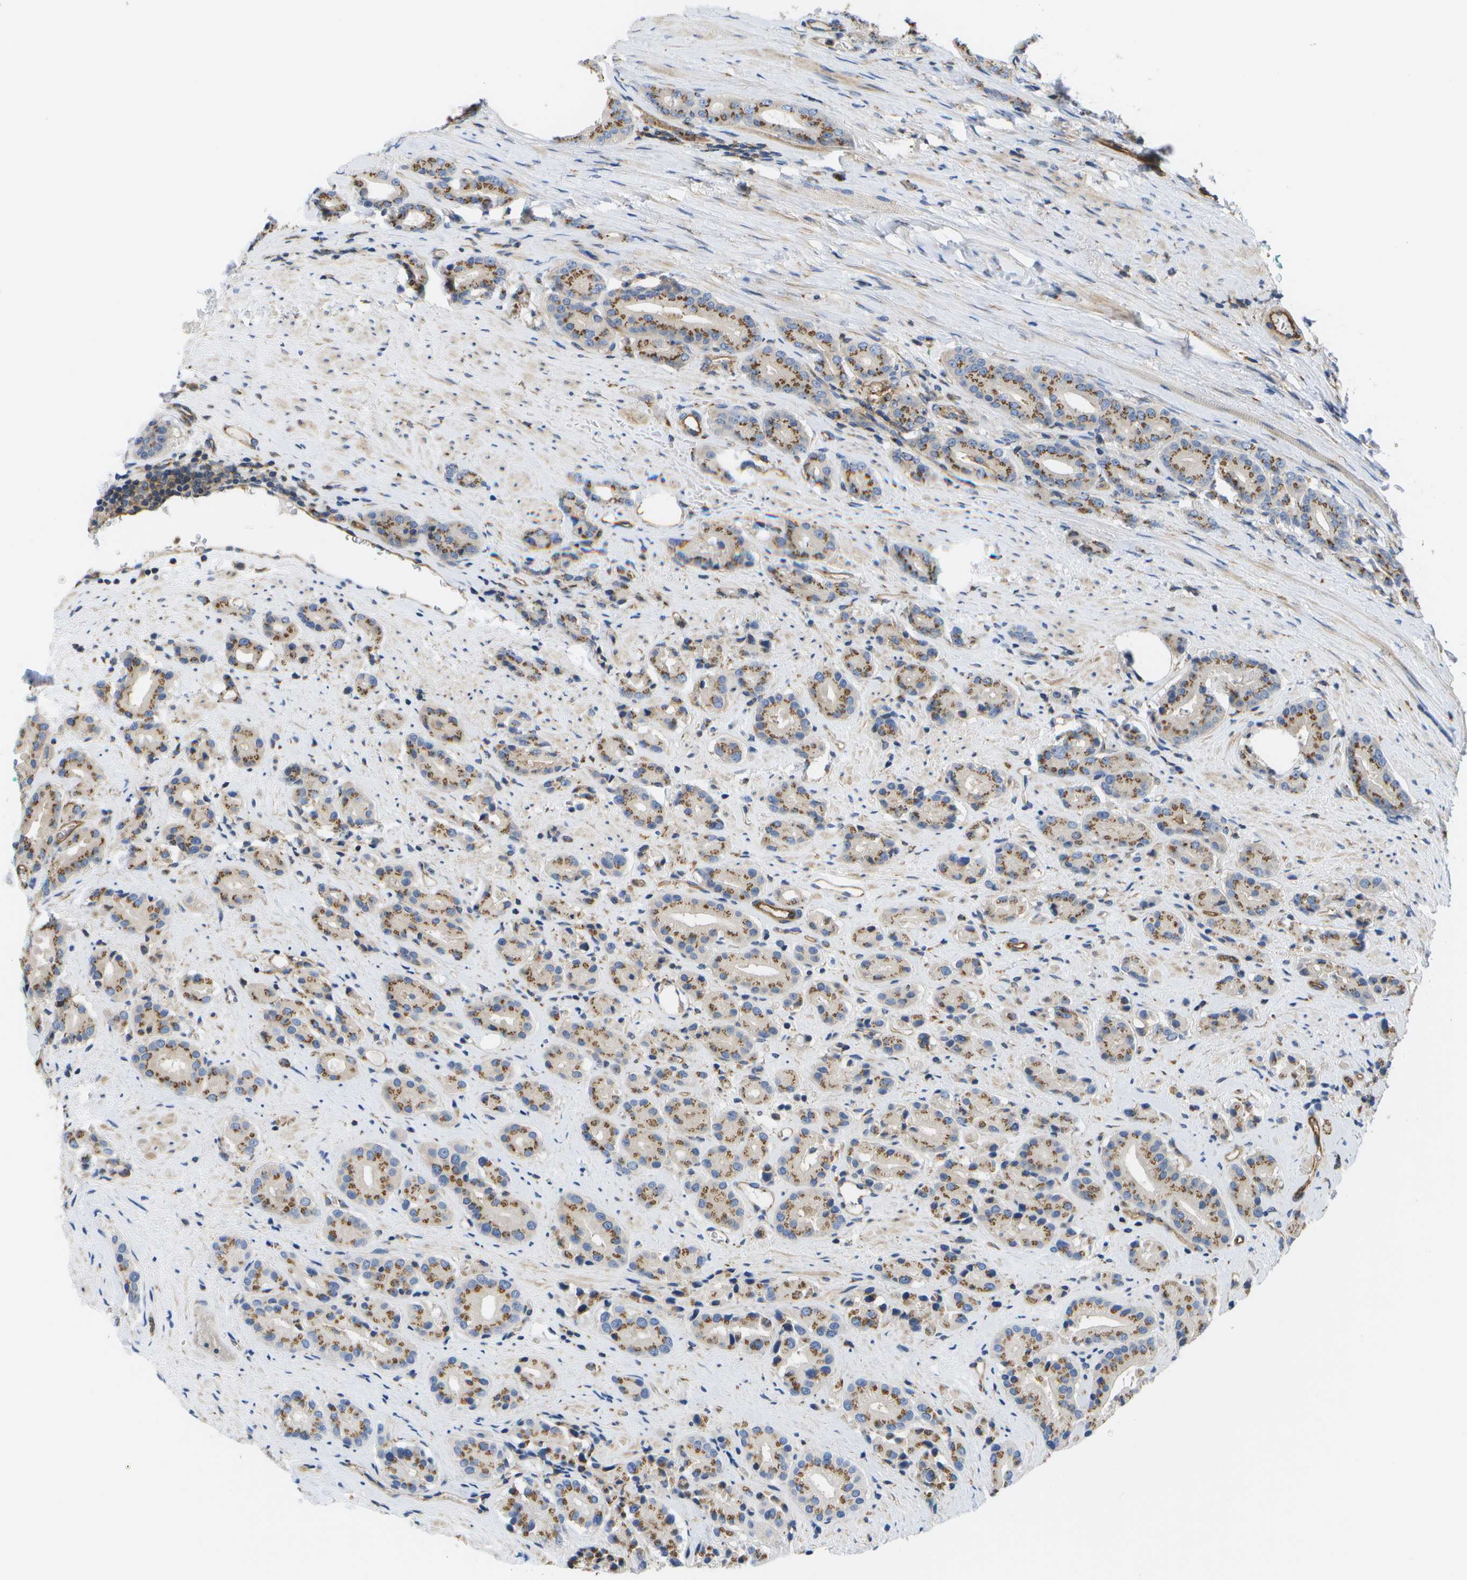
{"staining": {"intensity": "moderate", "quantity": ">75%", "location": "cytoplasmic/membranous"}, "tissue": "prostate cancer", "cell_type": "Tumor cells", "image_type": "cancer", "snomed": [{"axis": "morphology", "description": "Adenocarcinoma, High grade"}, {"axis": "topography", "description": "Prostate"}], "caption": "Protein staining of prostate high-grade adenocarcinoma tissue exhibits moderate cytoplasmic/membranous positivity in about >75% of tumor cells. The staining was performed using DAB to visualize the protein expression in brown, while the nuclei were stained in blue with hematoxylin (Magnification: 20x).", "gene": "BST2", "patient": {"sex": "male", "age": 71}}